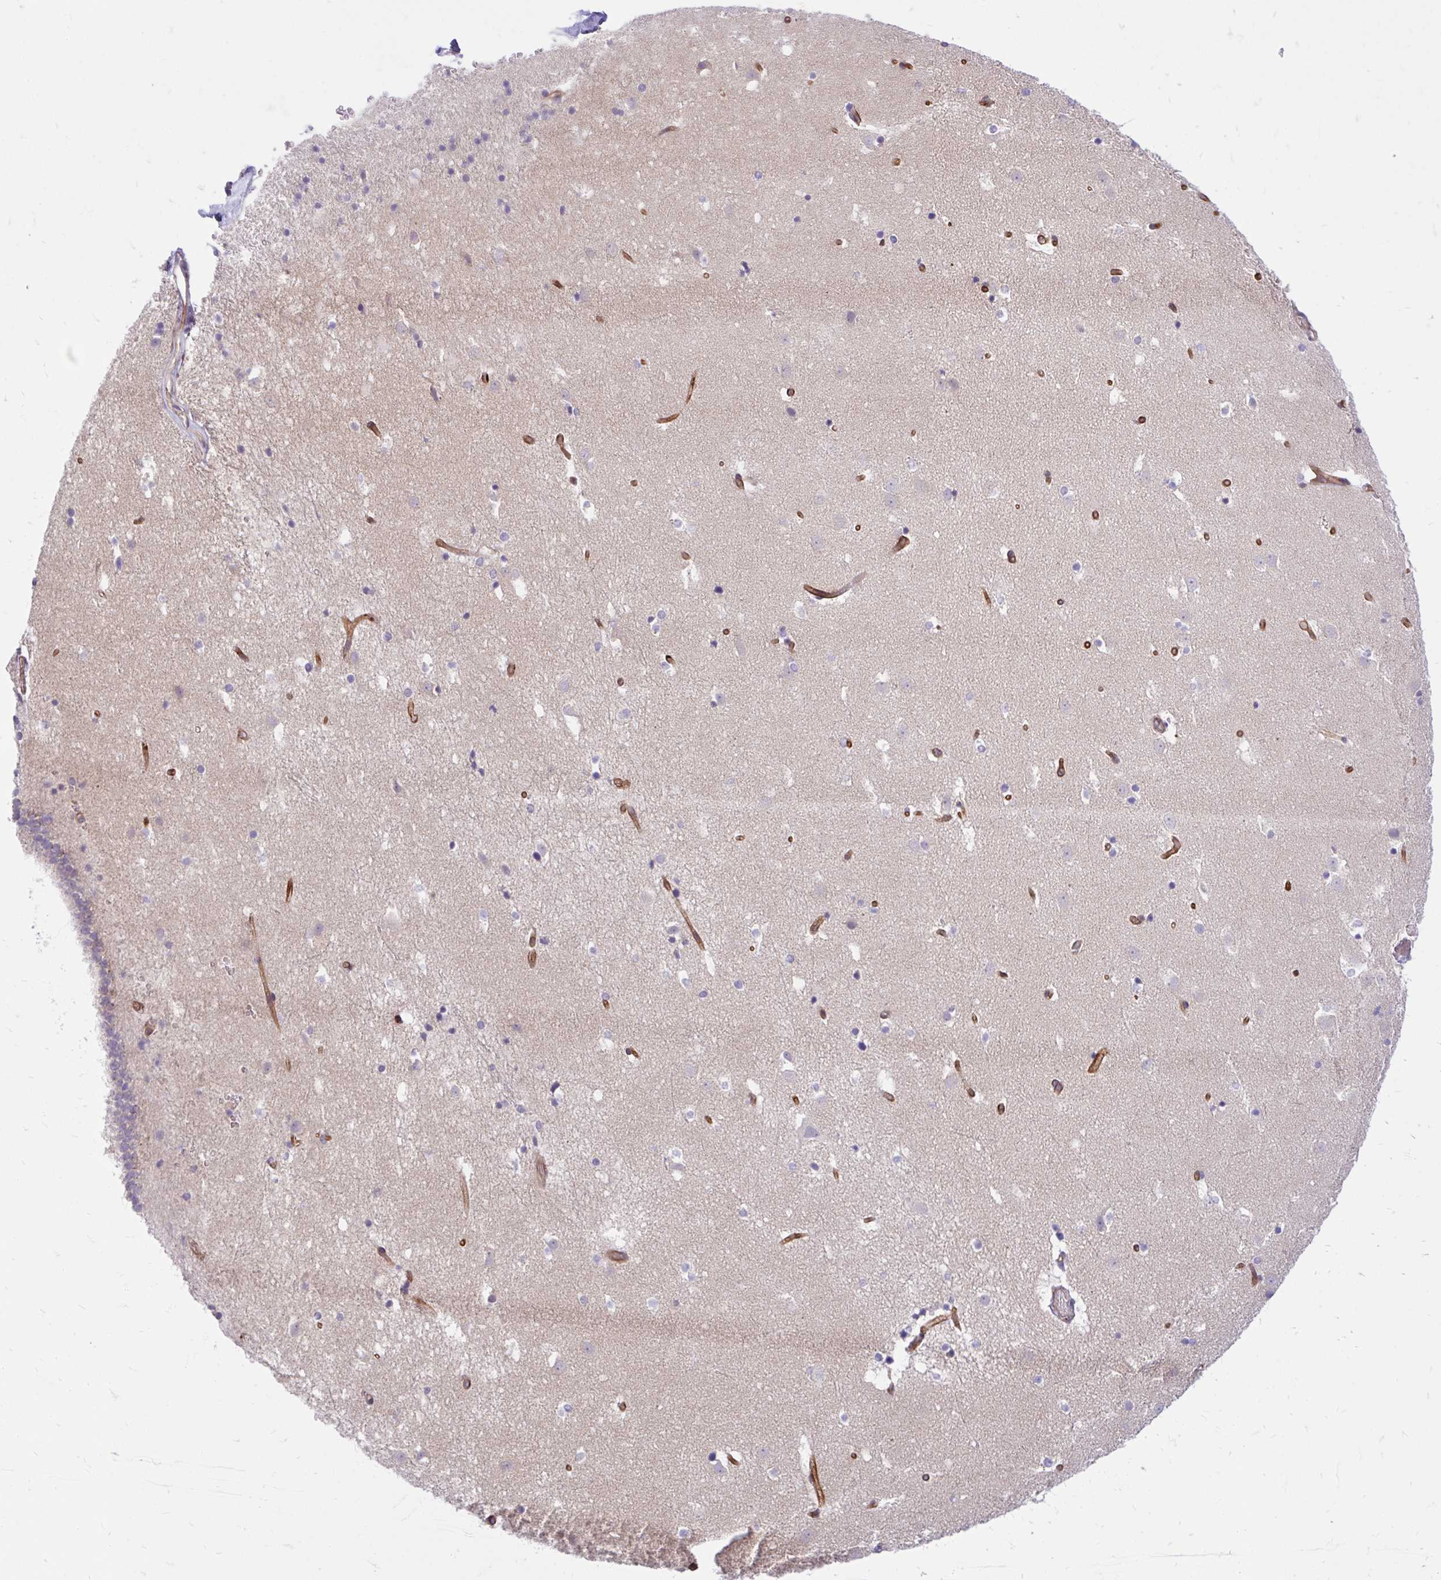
{"staining": {"intensity": "negative", "quantity": "none", "location": "none"}, "tissue": "caudate", "cell_type": "Glial cells", "image_type": "normal", "snomed": [{"axis": "morphology", "description": "Normal tissue, NOS"}, {"axis": "topography", "description": "Lateral ventricle wall"}], "caption": "Human caudate stained for a protein using IHC reveals no staining in glial cells.", "gene": "ESPNL", "patient": {"sex": "male", "age": 37}}